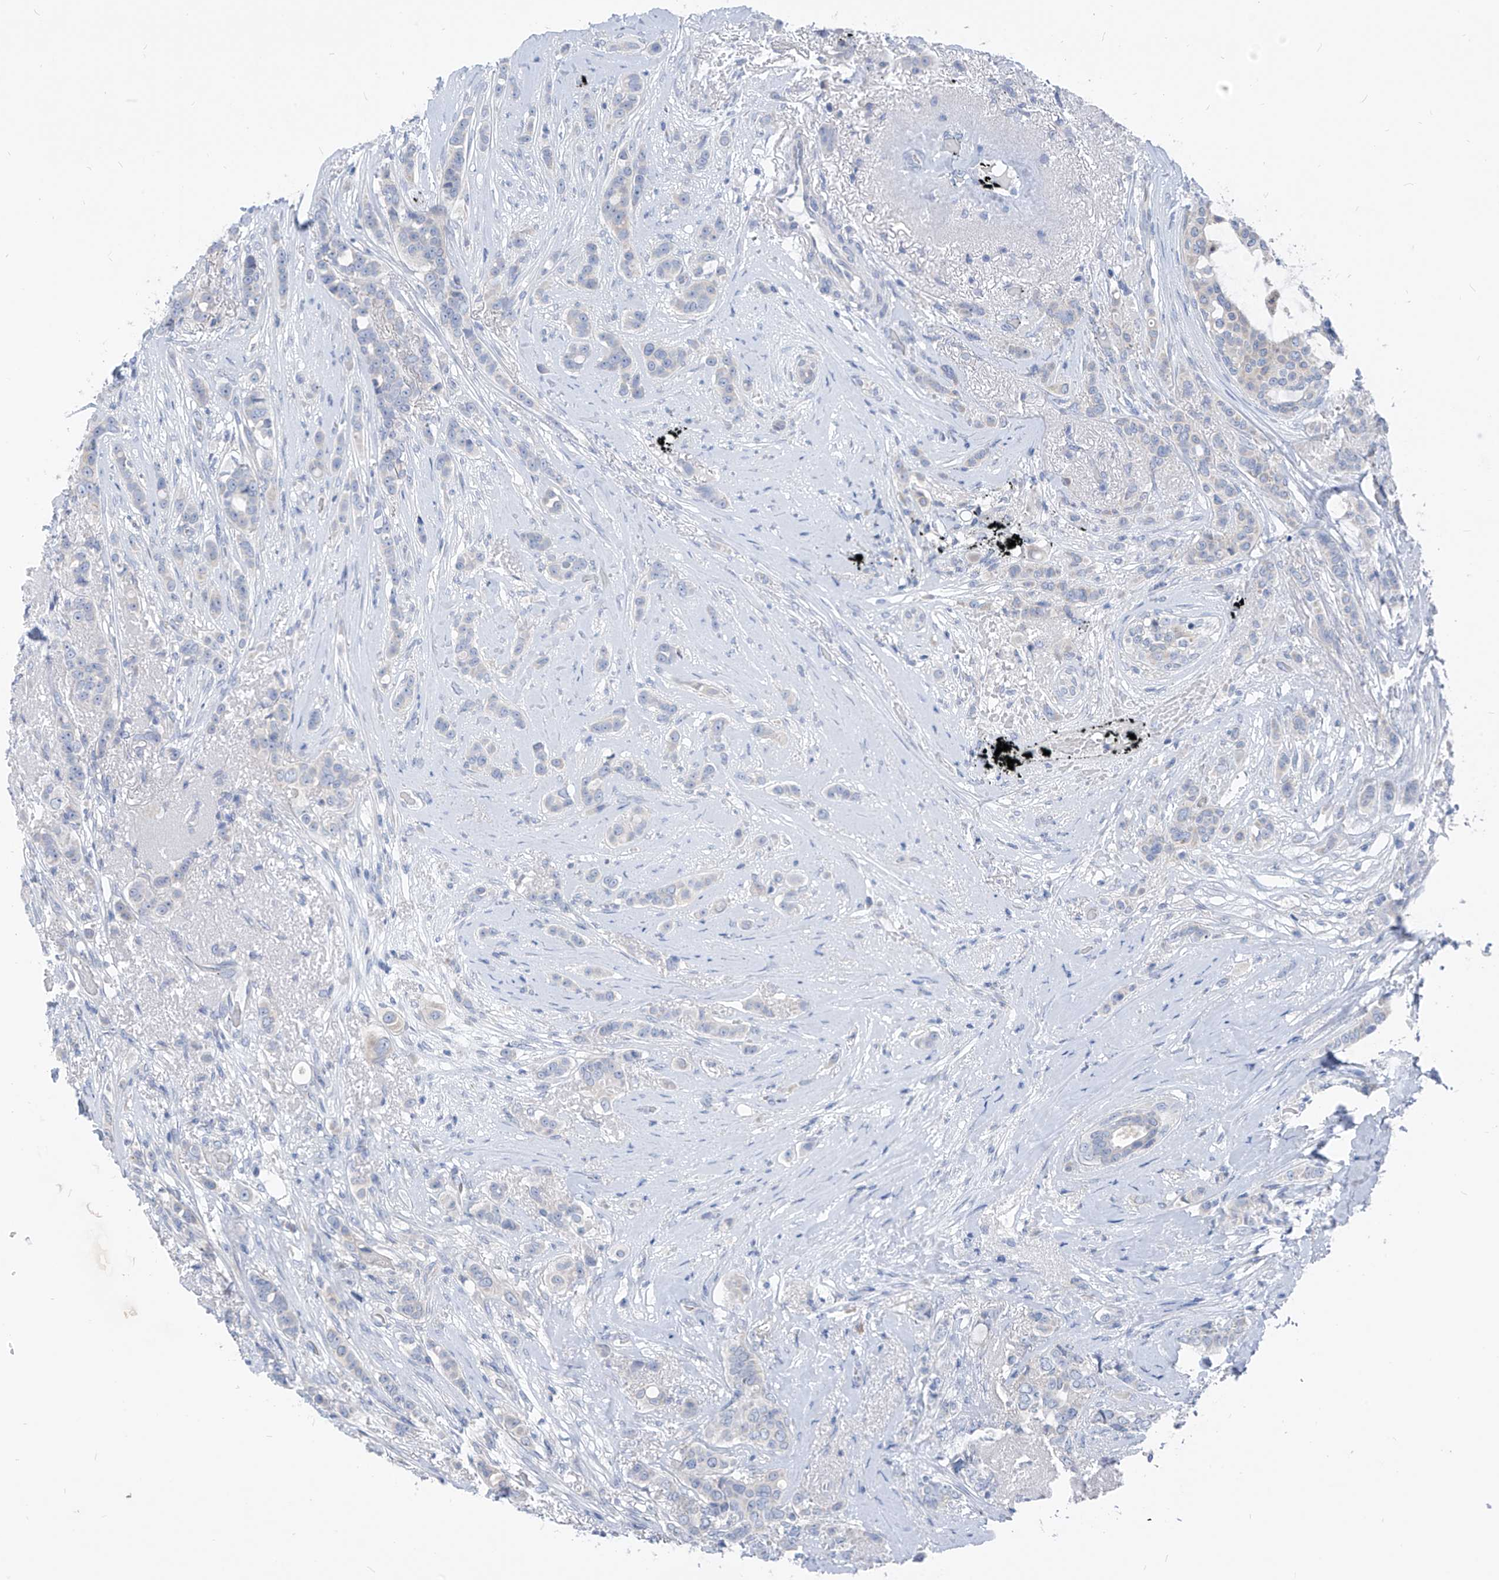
{"staining": {"intensity": "negative", "quantity": "none", "location": "none"}, "tissue": "breast cancer", "cell_type": "Tumor cells", "image_type": "cancer", "snomed": [{"axis": "morphology", "description": "Lobular carcinoma"}, {"axis": "topography", "description": "Breast"}], "caption": "This is an IHC photomicrograph of human lobular carcinoma (breast). There is no positivity in tumor cells.", "gene": "LDAH", "patient": {"sex": "female", "age": 51}}